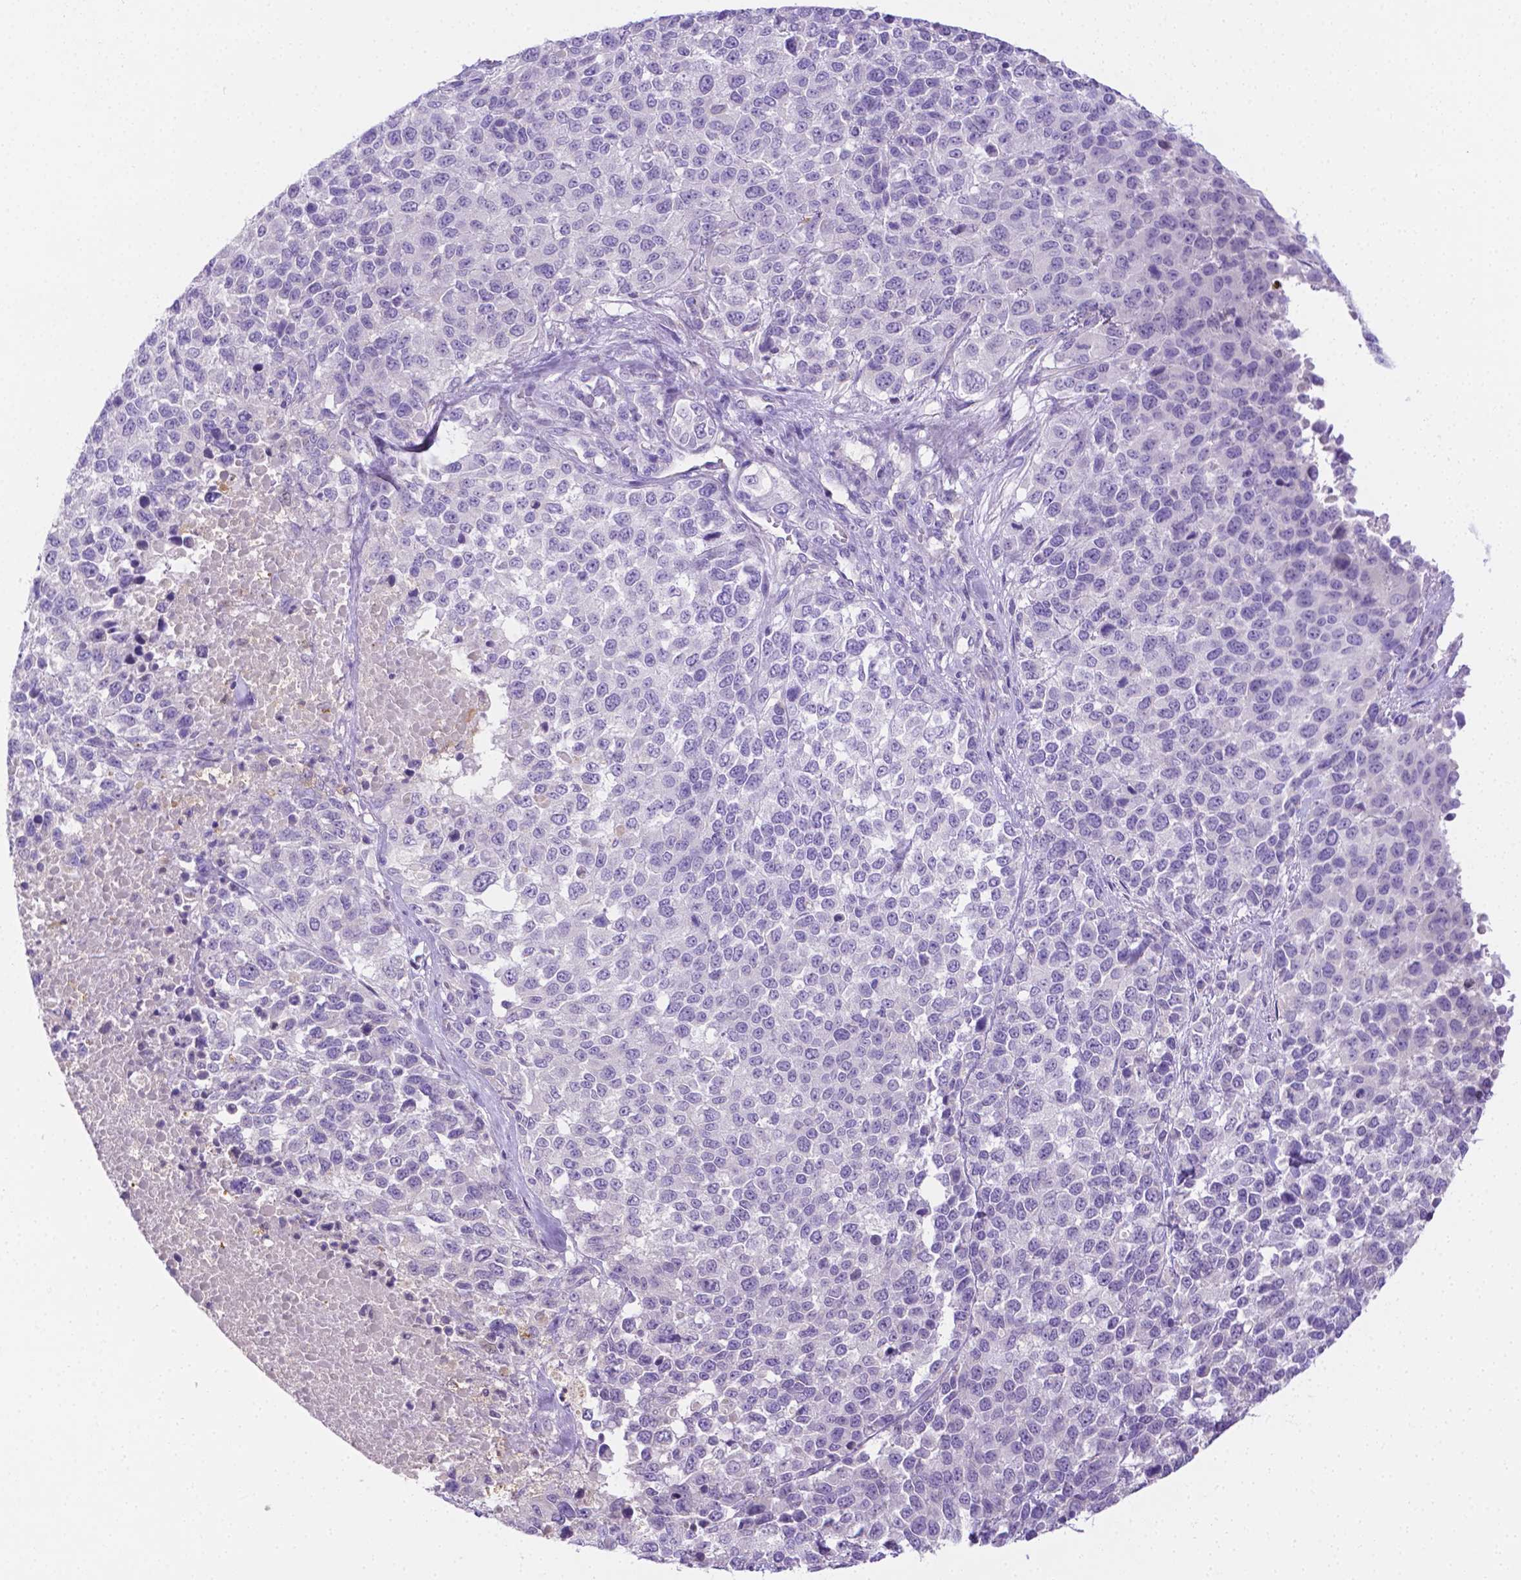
{"staining": {"intensity": "negative", "quantity": "none", "location": "none"}, "tissue": "melanoma", "cell_type": "Tumor cells", "image_type": "cancer", "snomed": [{"axis": "morphology", "description": "Malignant melanoma, Metastatic site"}, {"axis": "topography", "description": "Skin"}], "caption": "The histopathology image displays no significant positivity in tumor cells of malignant melanoma (metastatic site).", "gene": "NXPH2", "patient": {"sex": "male", "age": 84}}